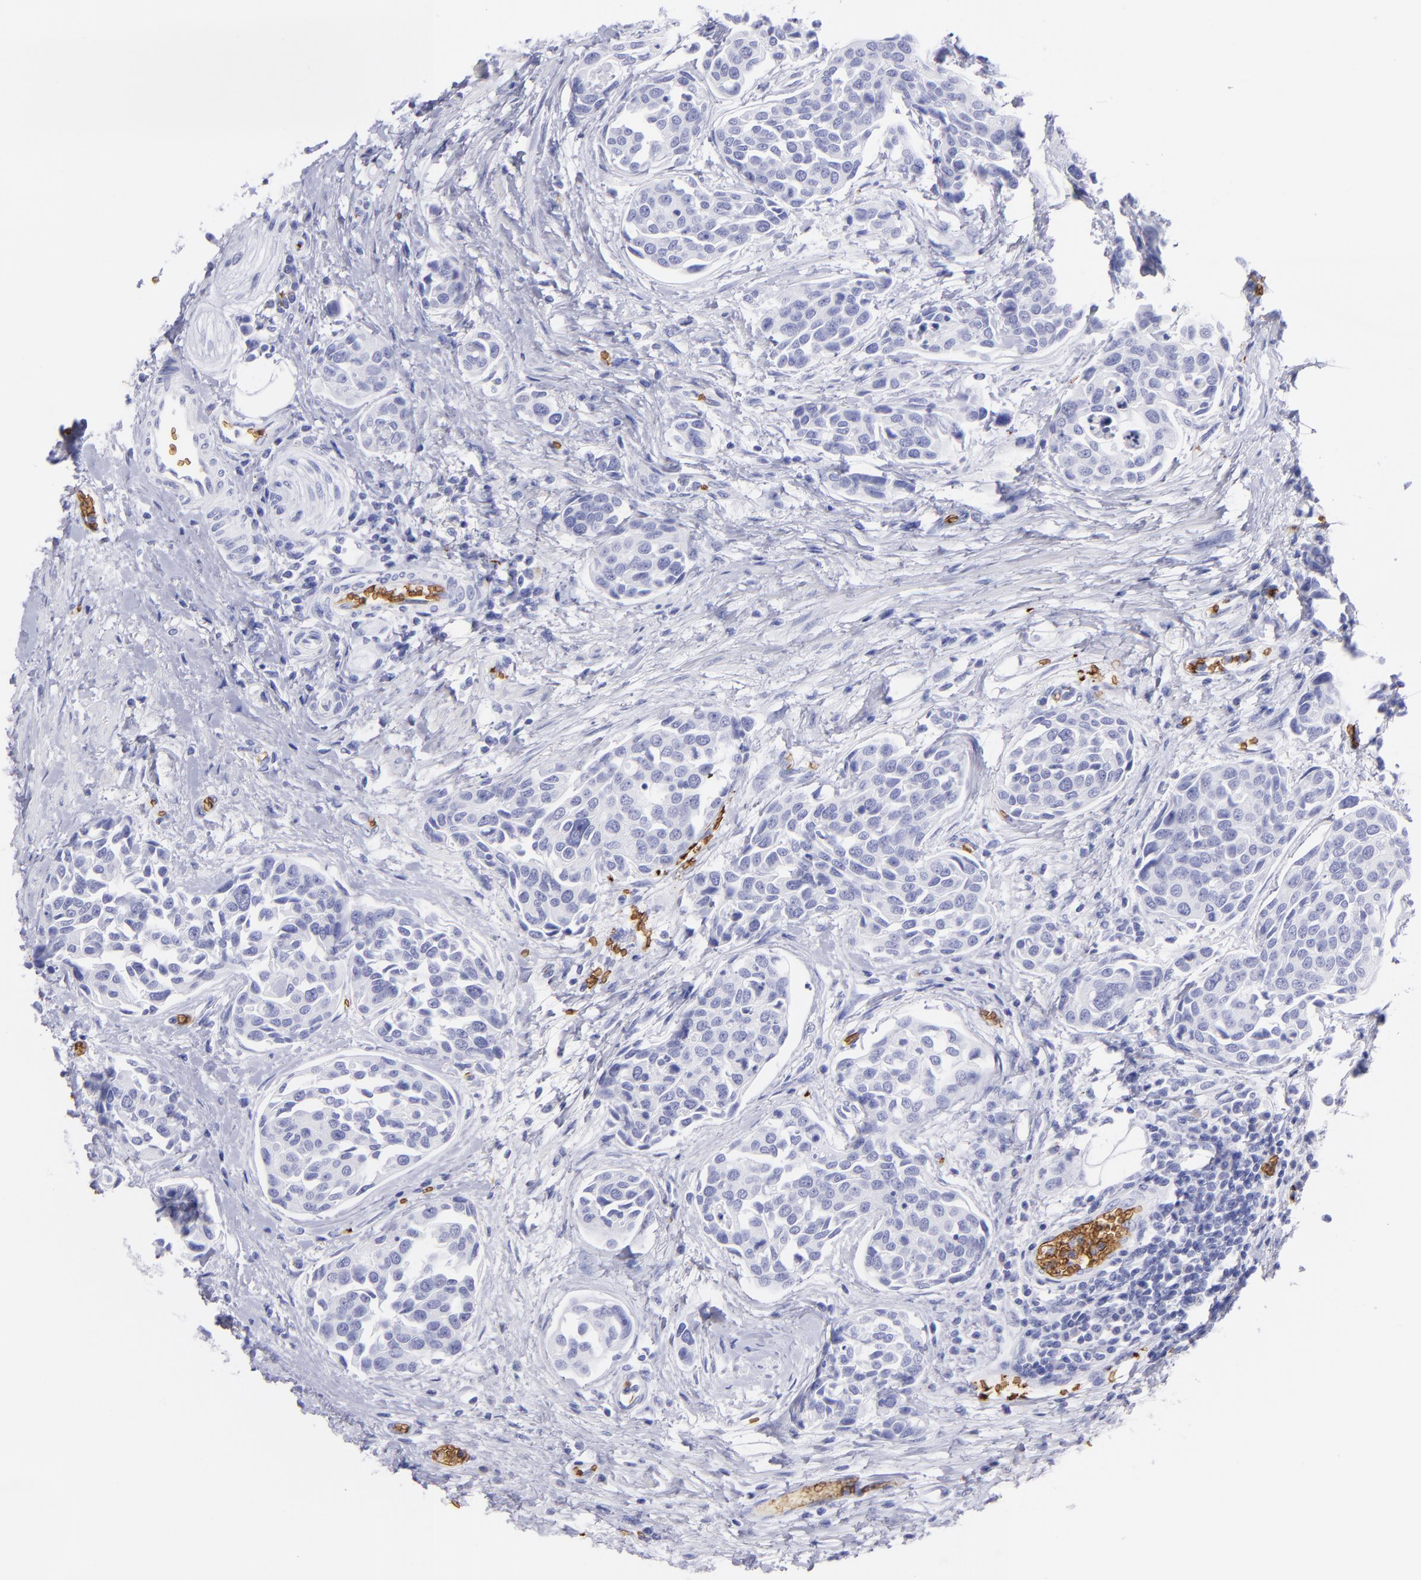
{"staining": {"intensity": "negative", "quantity": "none", "location": "none"}, "tissue": "urothelial cancer", "cell_type": "Tumor cells", "image_type": "cancer", "snomed": [{"axis": "morphology", "description": "Urothelial carcinoma, High grade"}, {"axis": "topography", "description": "Urinary bladder"}], "caption": "Urothelial carcinoma (high-grade) was stained to show a protein in brown. There is no significant staining in tumor cells.", "gene": "GYPA", "patient": {"sex": "male", "age": 78}}